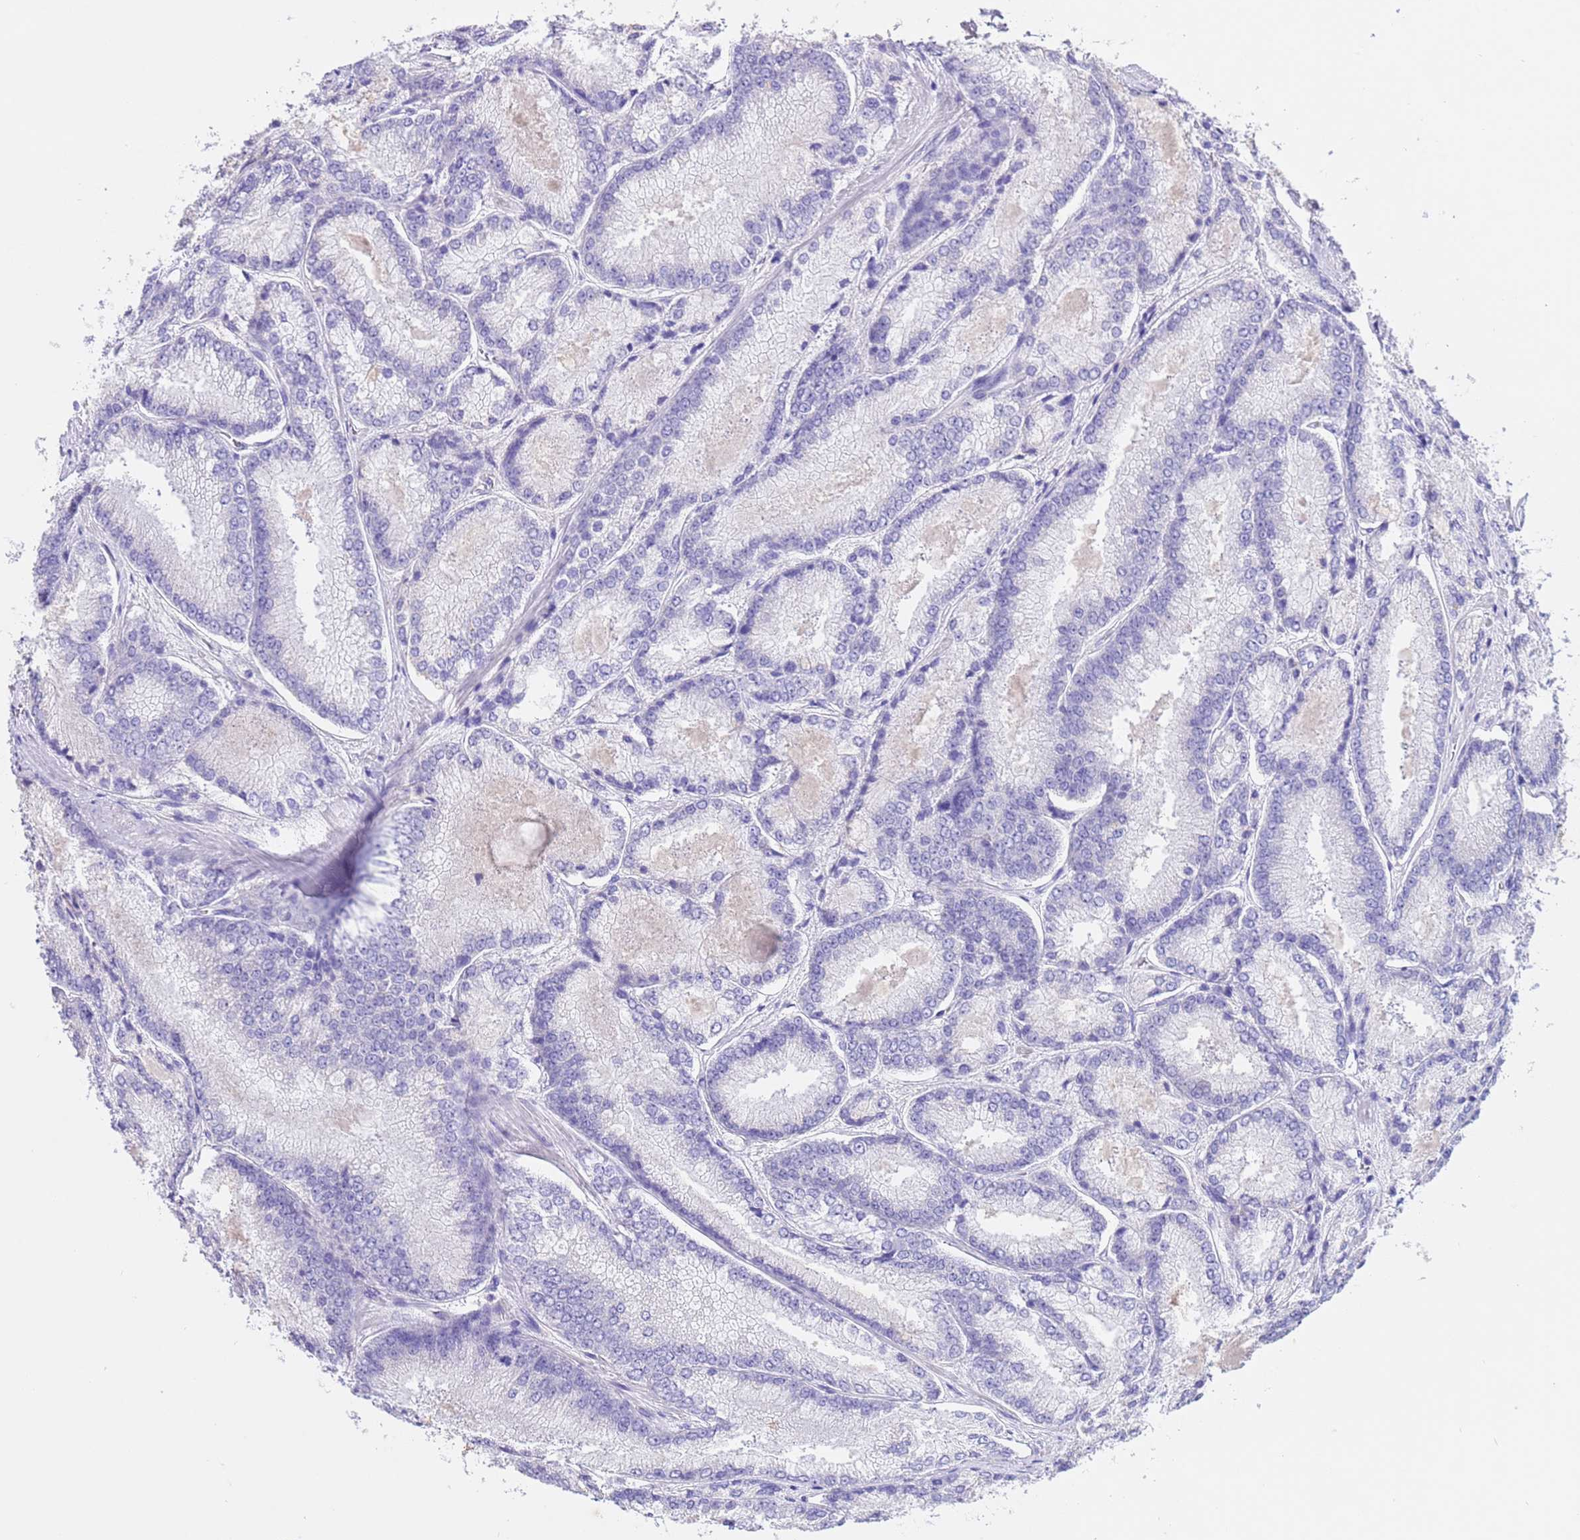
{"staining": {"intensity": "negative", "quantity": "none", "location": "none"}, "tissue": "prostate cancer", "cell_type": "Tumor cells", "image_type": "cancer", "snomed": [{"axis": "morphology", "description": "Adenocarcinoma, Low grade"}, {"axis": "topography", "description": "Prostate"}], "caption": "Immunohistochemistry histopathology image of neoplastic tissue: human prostate adenocarcinoma (low-grade) stained with DAB (3,3'-diaminobenzidine) shows no significant protein staining in tumor cells.", "gene": "CPB1", "patient": {"sex": "male", "age": 74}}